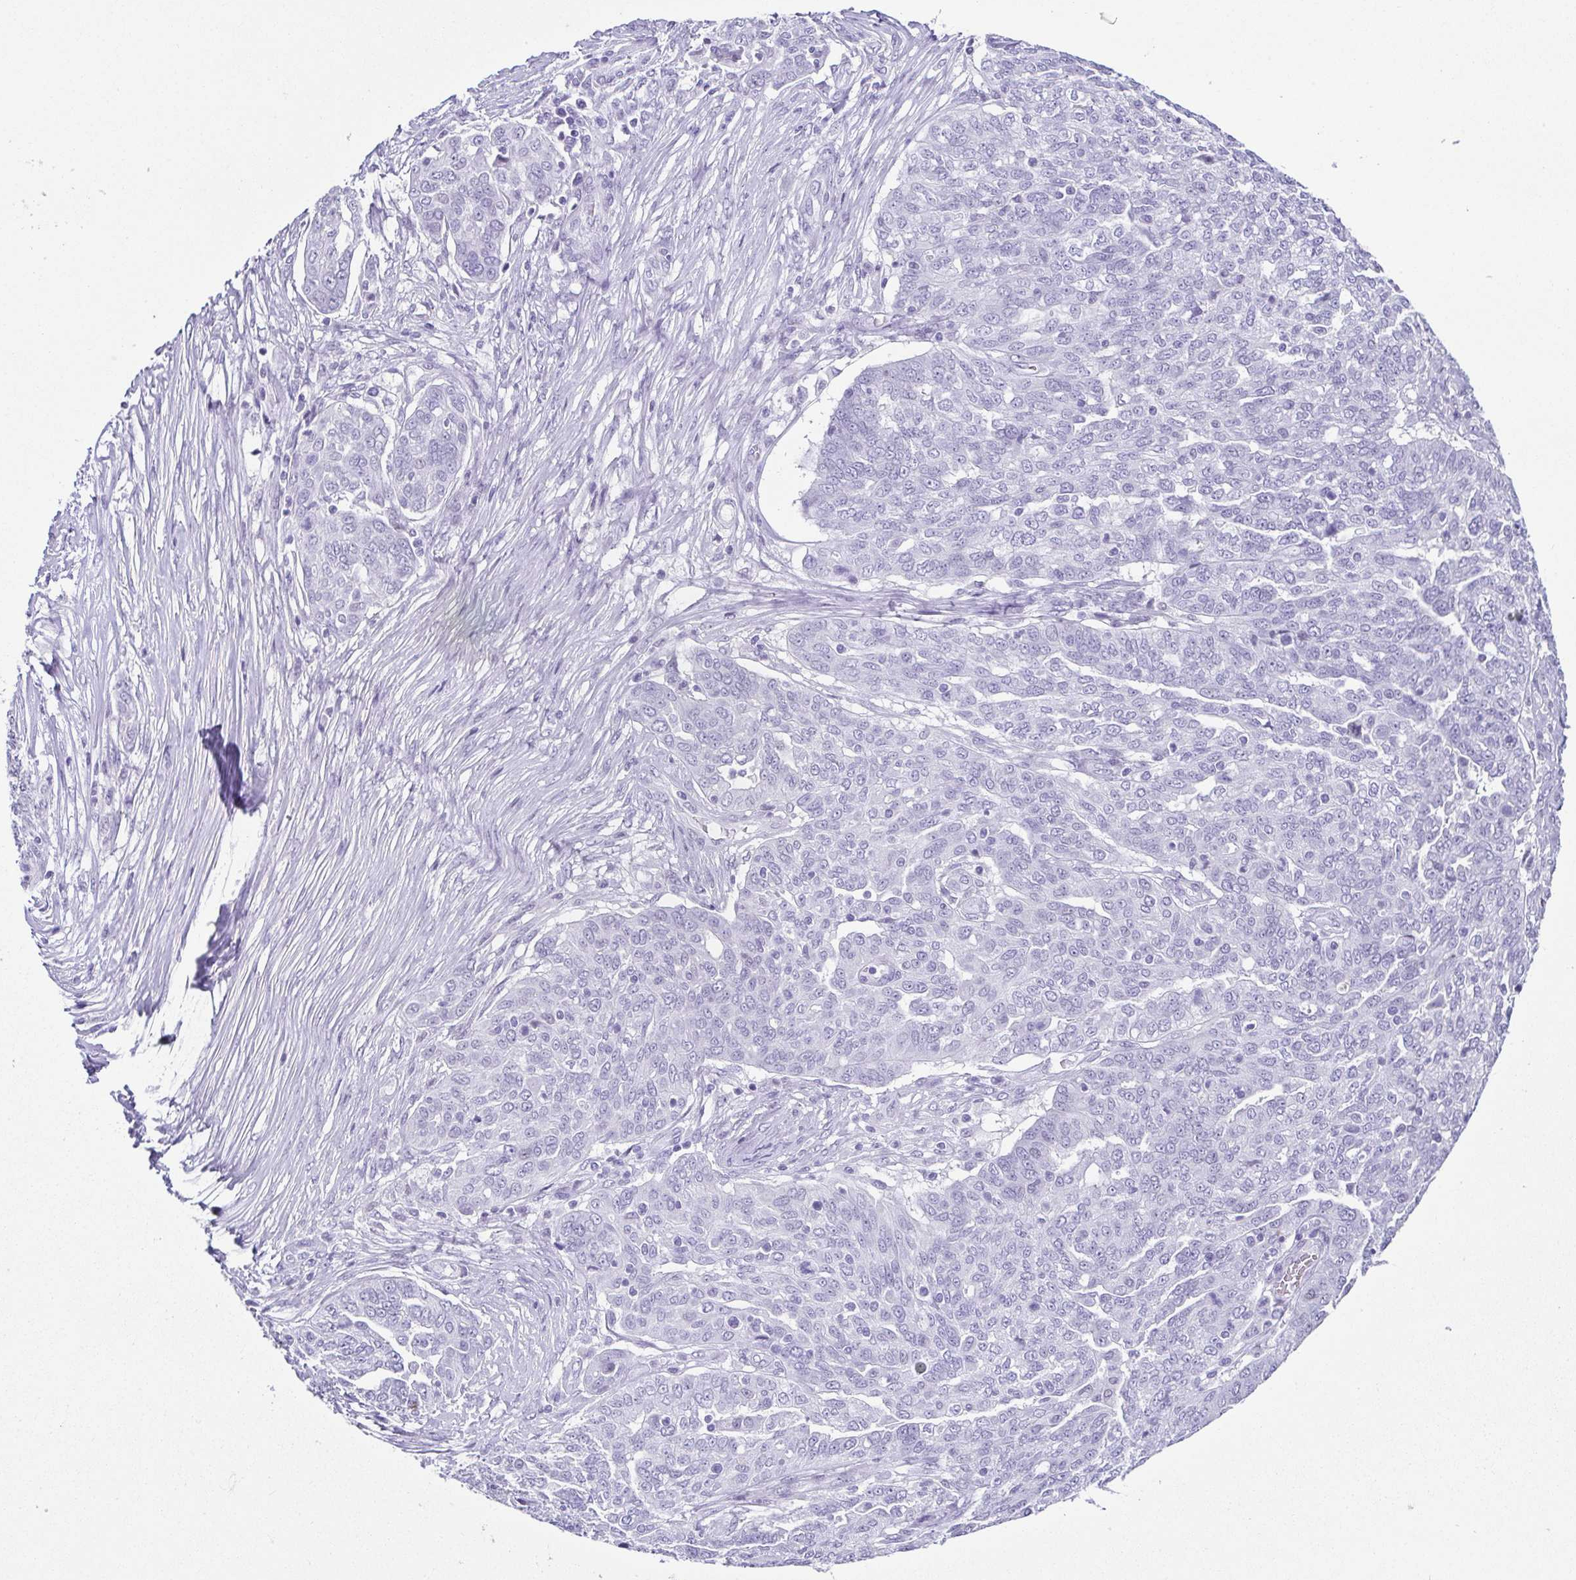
{"staining": {"intensity": "negative", "quantity": "none", "location": "none"}, "tissue": "ovarian cancer", "cell_type": "Tumor cells", "image_type": "cancer", "snomed": [{"axis": "morphology", "description": "Cystadenocarcinoma, serous, NOS"}, {"axis": "topography", "description": "Ovary"}], "caption": "Tumor cells show no significant protein positivity in ovarian cancer (serous cystadenocarcinoma).", "gene": "ESX1", "patient": {"sex": "female", "age": 67}}